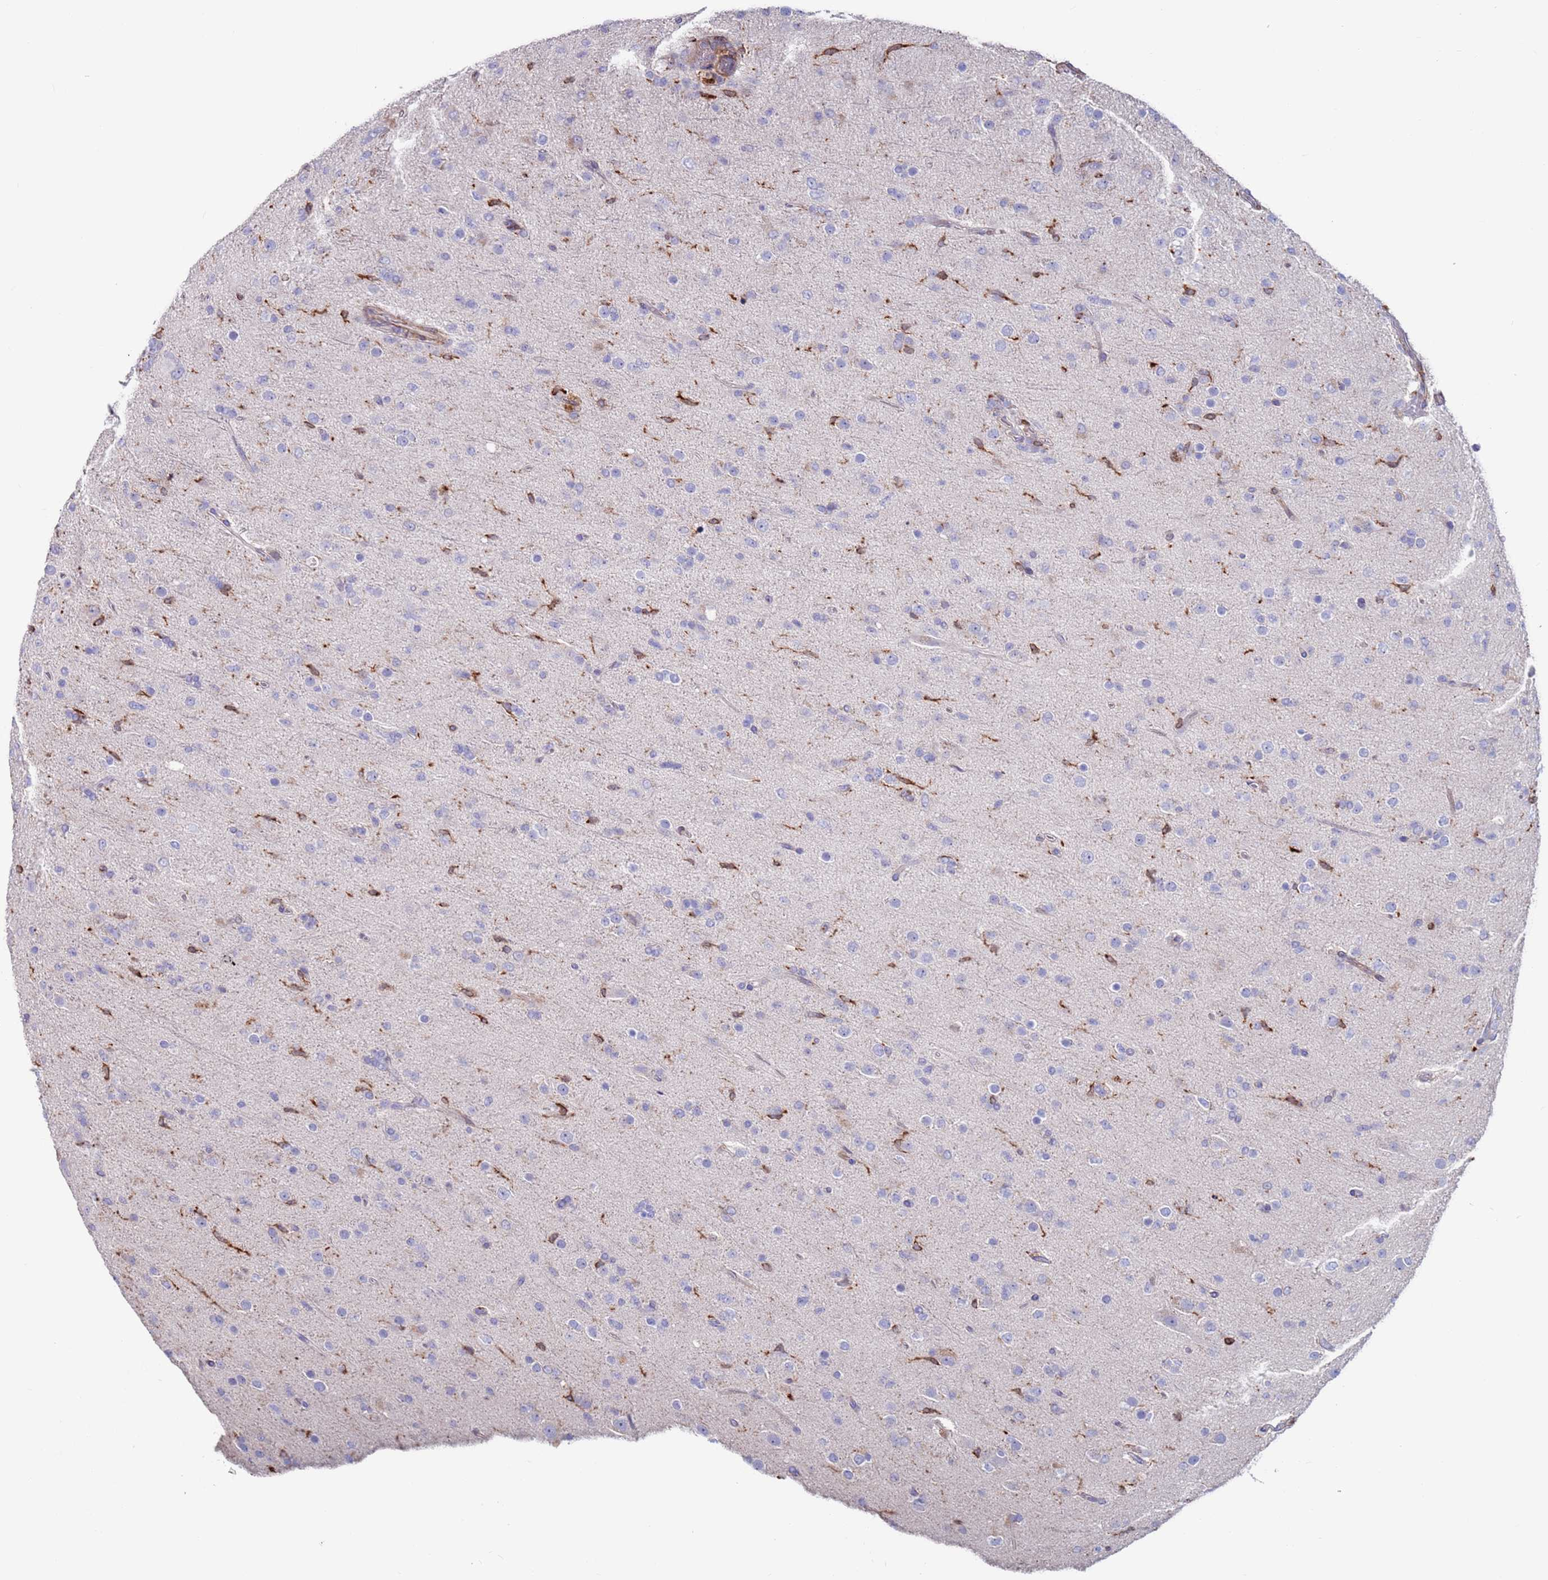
{"staining": {"intensity": "negative", "quantity": "none", "location": "none"}, "tissue": "glioma", "cell_type": "Tumor cells", "image_type": "cancer", "snomed": [{"axis": "morphology", "description": "Glioma, malignant, Low grade"}, {"axis": "topography", "description": "Brain"}], "caption": "Tumor cells are negative for brown protein staining in glioma. (Immunohistochemistry, brightfield microscopy, high magnification).", "gene": "GREB1L", "patient": {"sex": "male", "age": 65}}